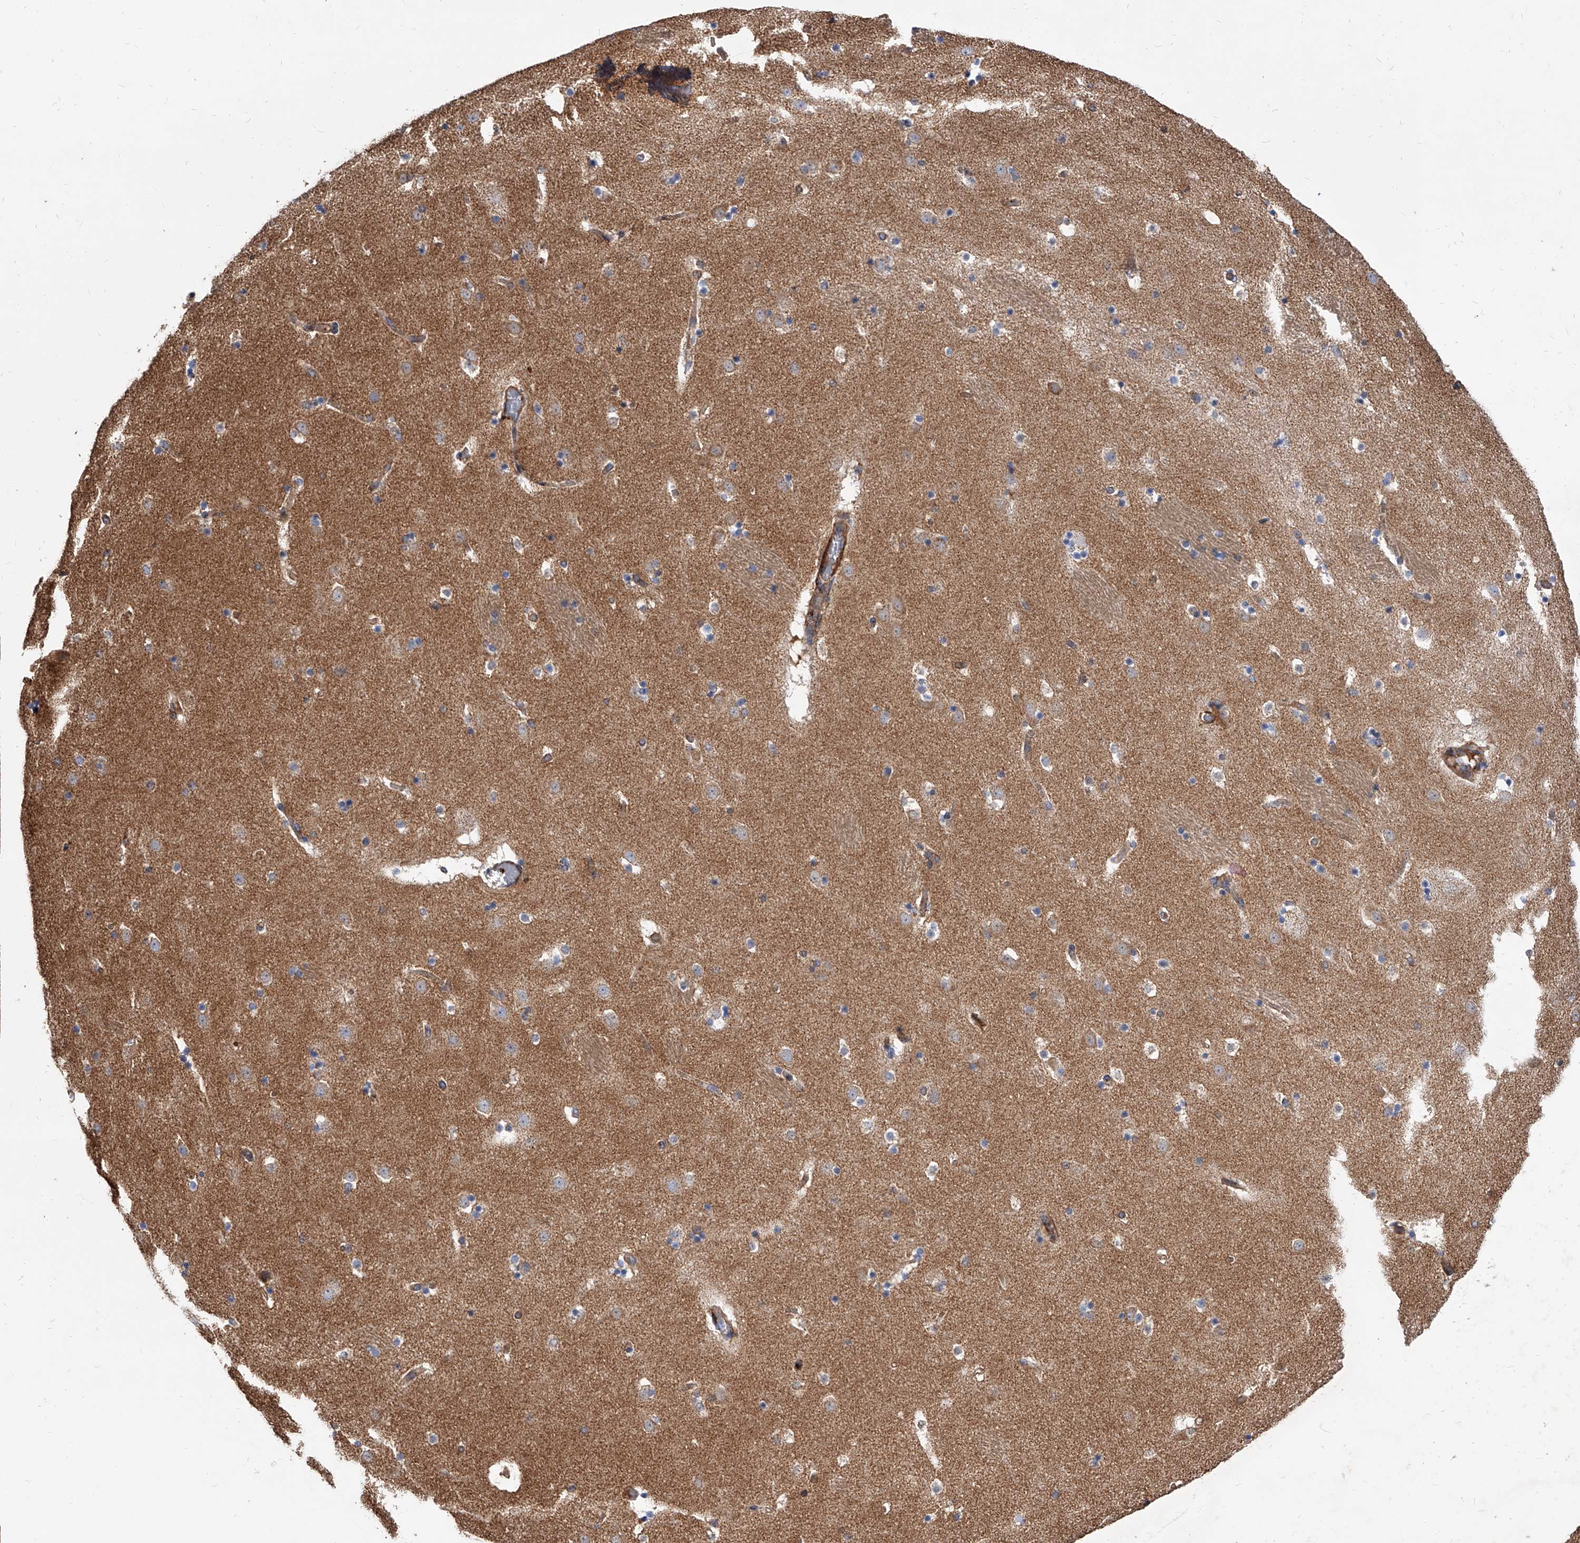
{"staining": {"intensity": "weak", "quantity": "<25%", "location": "cytoplasmic/membranous"}, "tissue": "caudate", "cell_type": "Glial cells", "image_type": "normal", "snomed": [{"axis": "morphology", "description": "Normal tissue, NOS"}, {"axis": "topography", "description": "Lateral ventricle wall"}], "caption": "Immunohistochemistry of benign human caudate displays no positivity in glial cells. (DAB IHC with hematoxylin counter stain).", "gene": "PISD", "patient": {"sex": "male", "age": 45}}